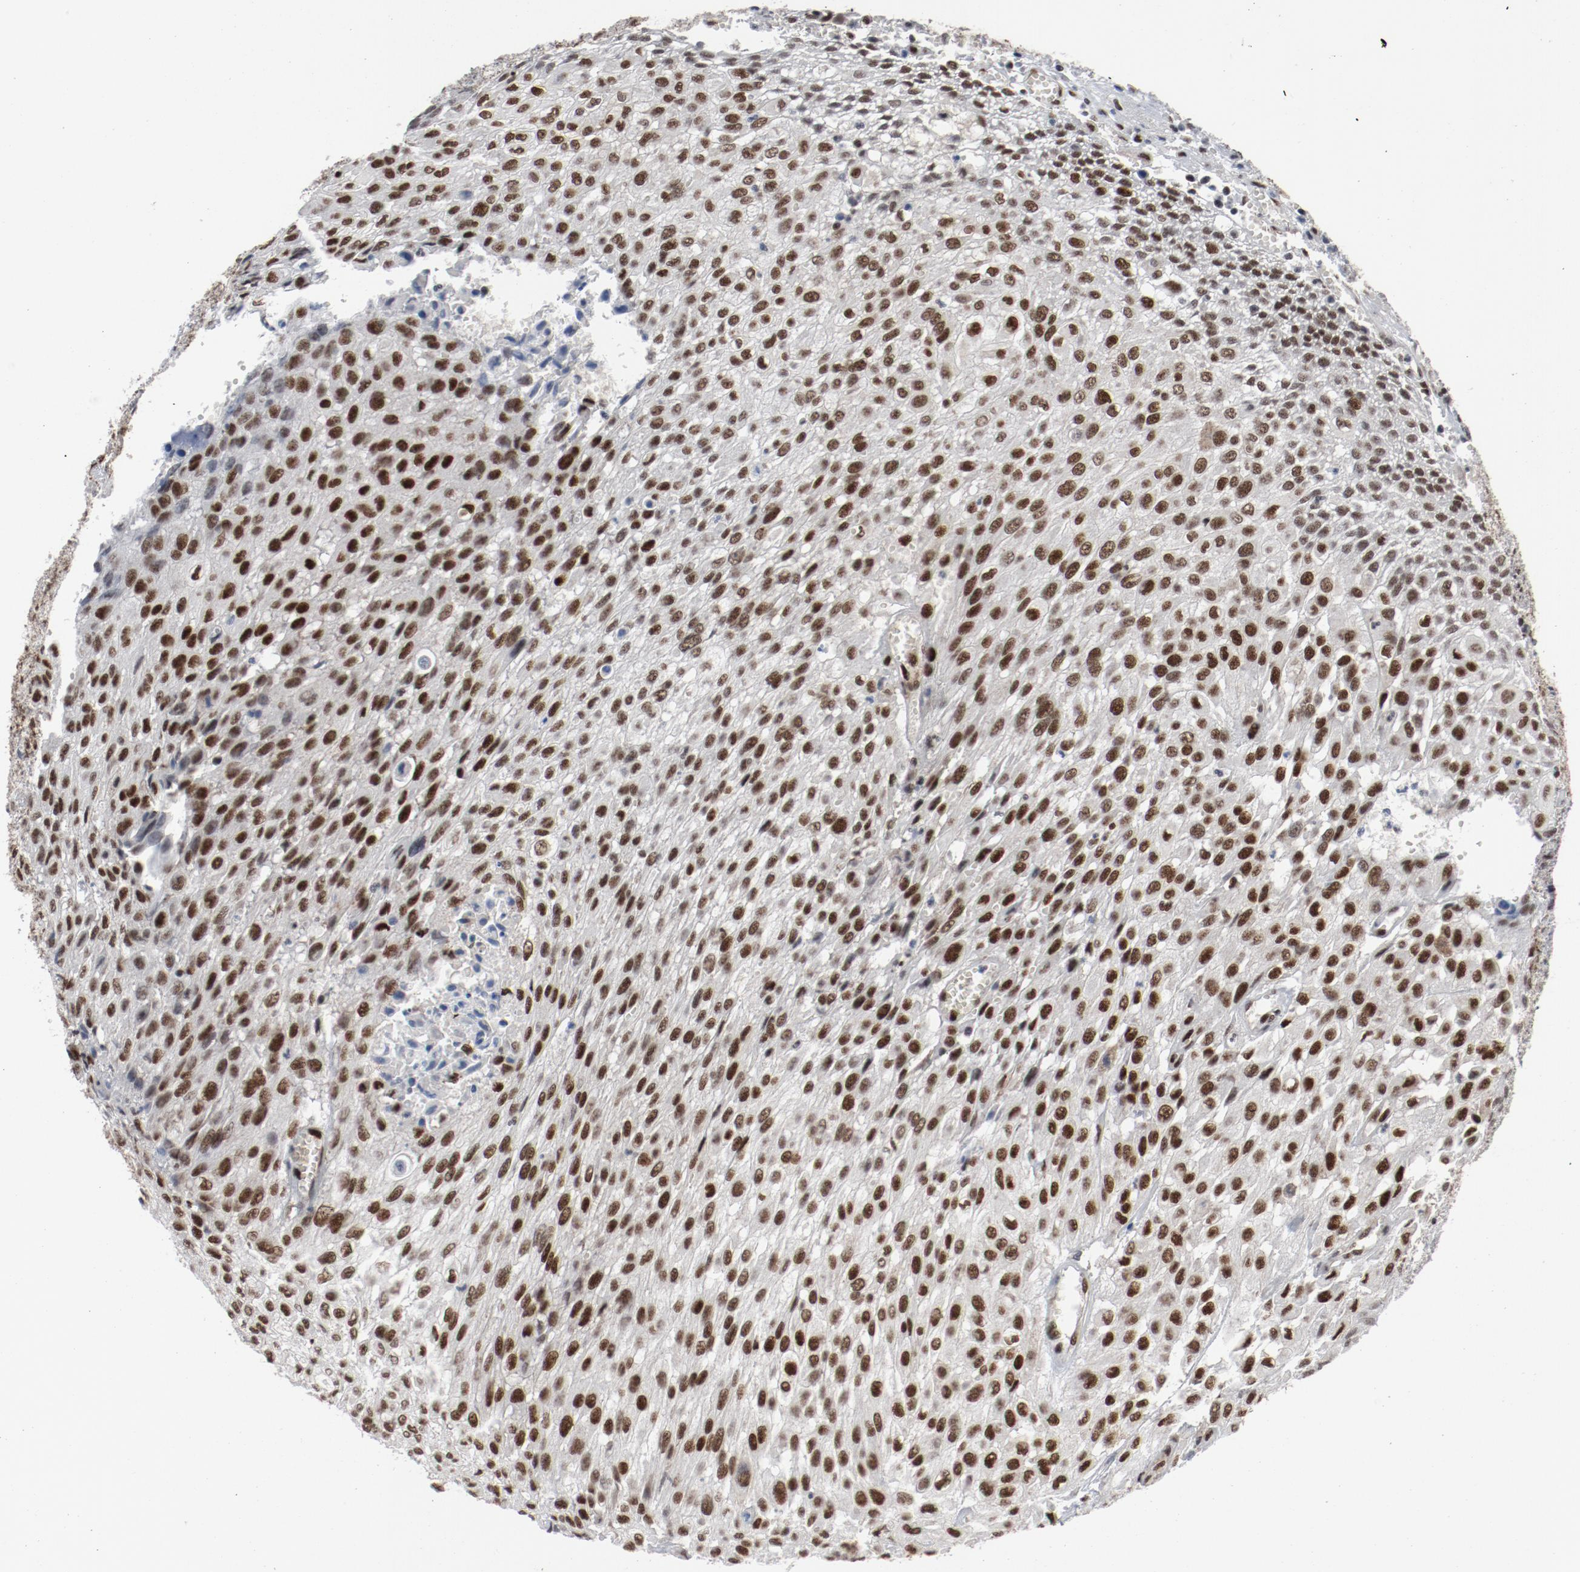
{"staining": {"intensity": "moderate", "quantity": ">75%", "location": "nuclear"}, "tissue": "urothelial cancer", "cell_type": "Tumor cells", "image_type": "cancer", "snomed": [{"axis": "morphology", "description": "Urothelial carcinoma, High grade"}, {"axis": "topography", "description": "Urinary bladder"}], "caption": "An immunohistochemistry image of tumor tissue is shown. Protein staining in brown shows moderate nuclear positivity in urothelial cancer within tumor cells.", "gene": "JMJD6", "patient": {"sex": "male", "age": 57}}